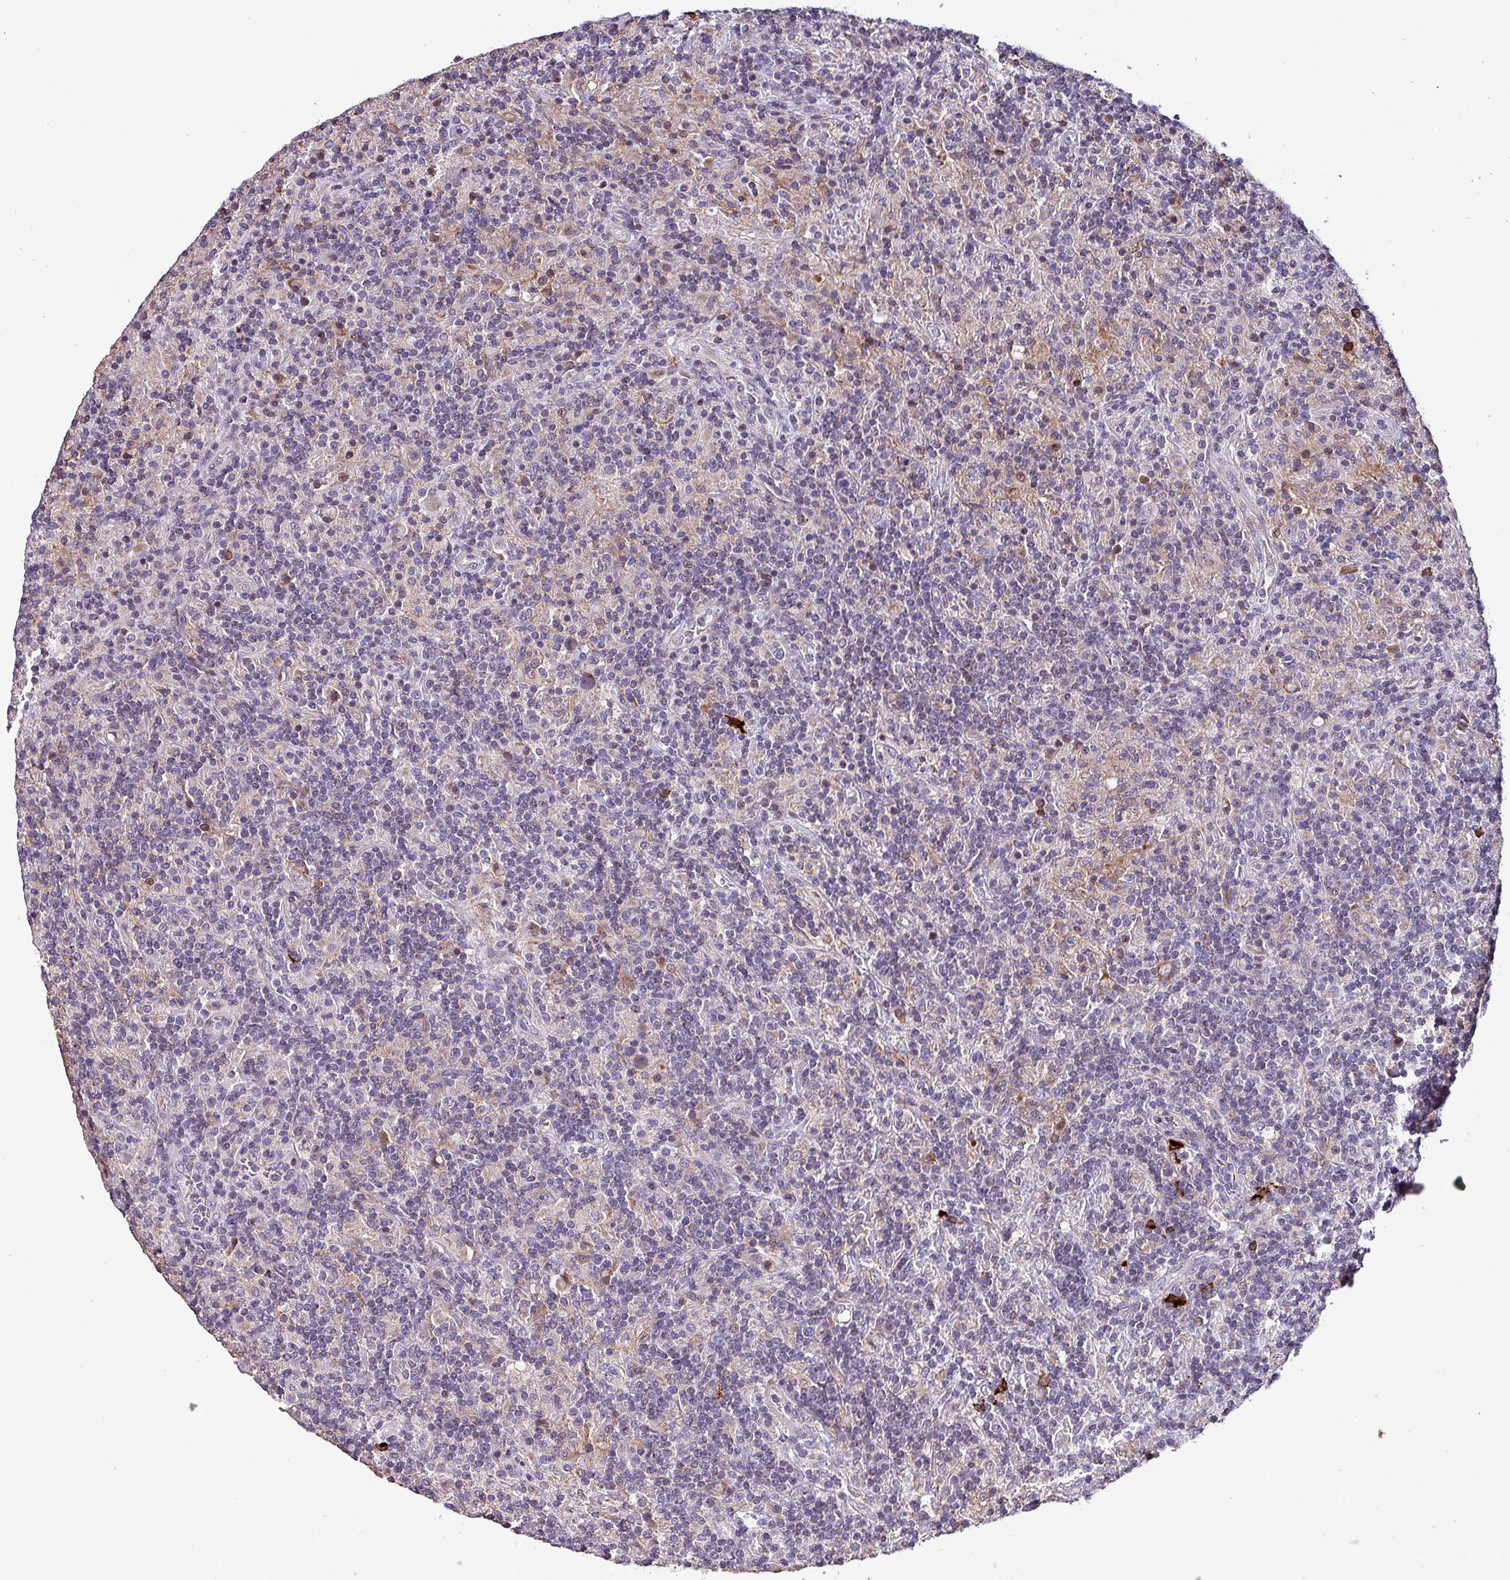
{"staining": {"intensity": "negative", "quantity": "none", "location": "none"}, "tissue": "lymphoma", "cell_type": "Tumor cells", "image_type": "cancer", "snomed": [{"axis": "morphology", "description": "Hodgkin's disease, NOS"}, {"axis": "topography", "description": "Lymph node"}], "caption": "IHC photomicrograph of neoplastic tissue: human Hodgkin's disease stained with DAB demonstrates no significant protein expression in tumor cells.", "gene": "SCIN", "patient": {"sex": "male", "age": 70}}